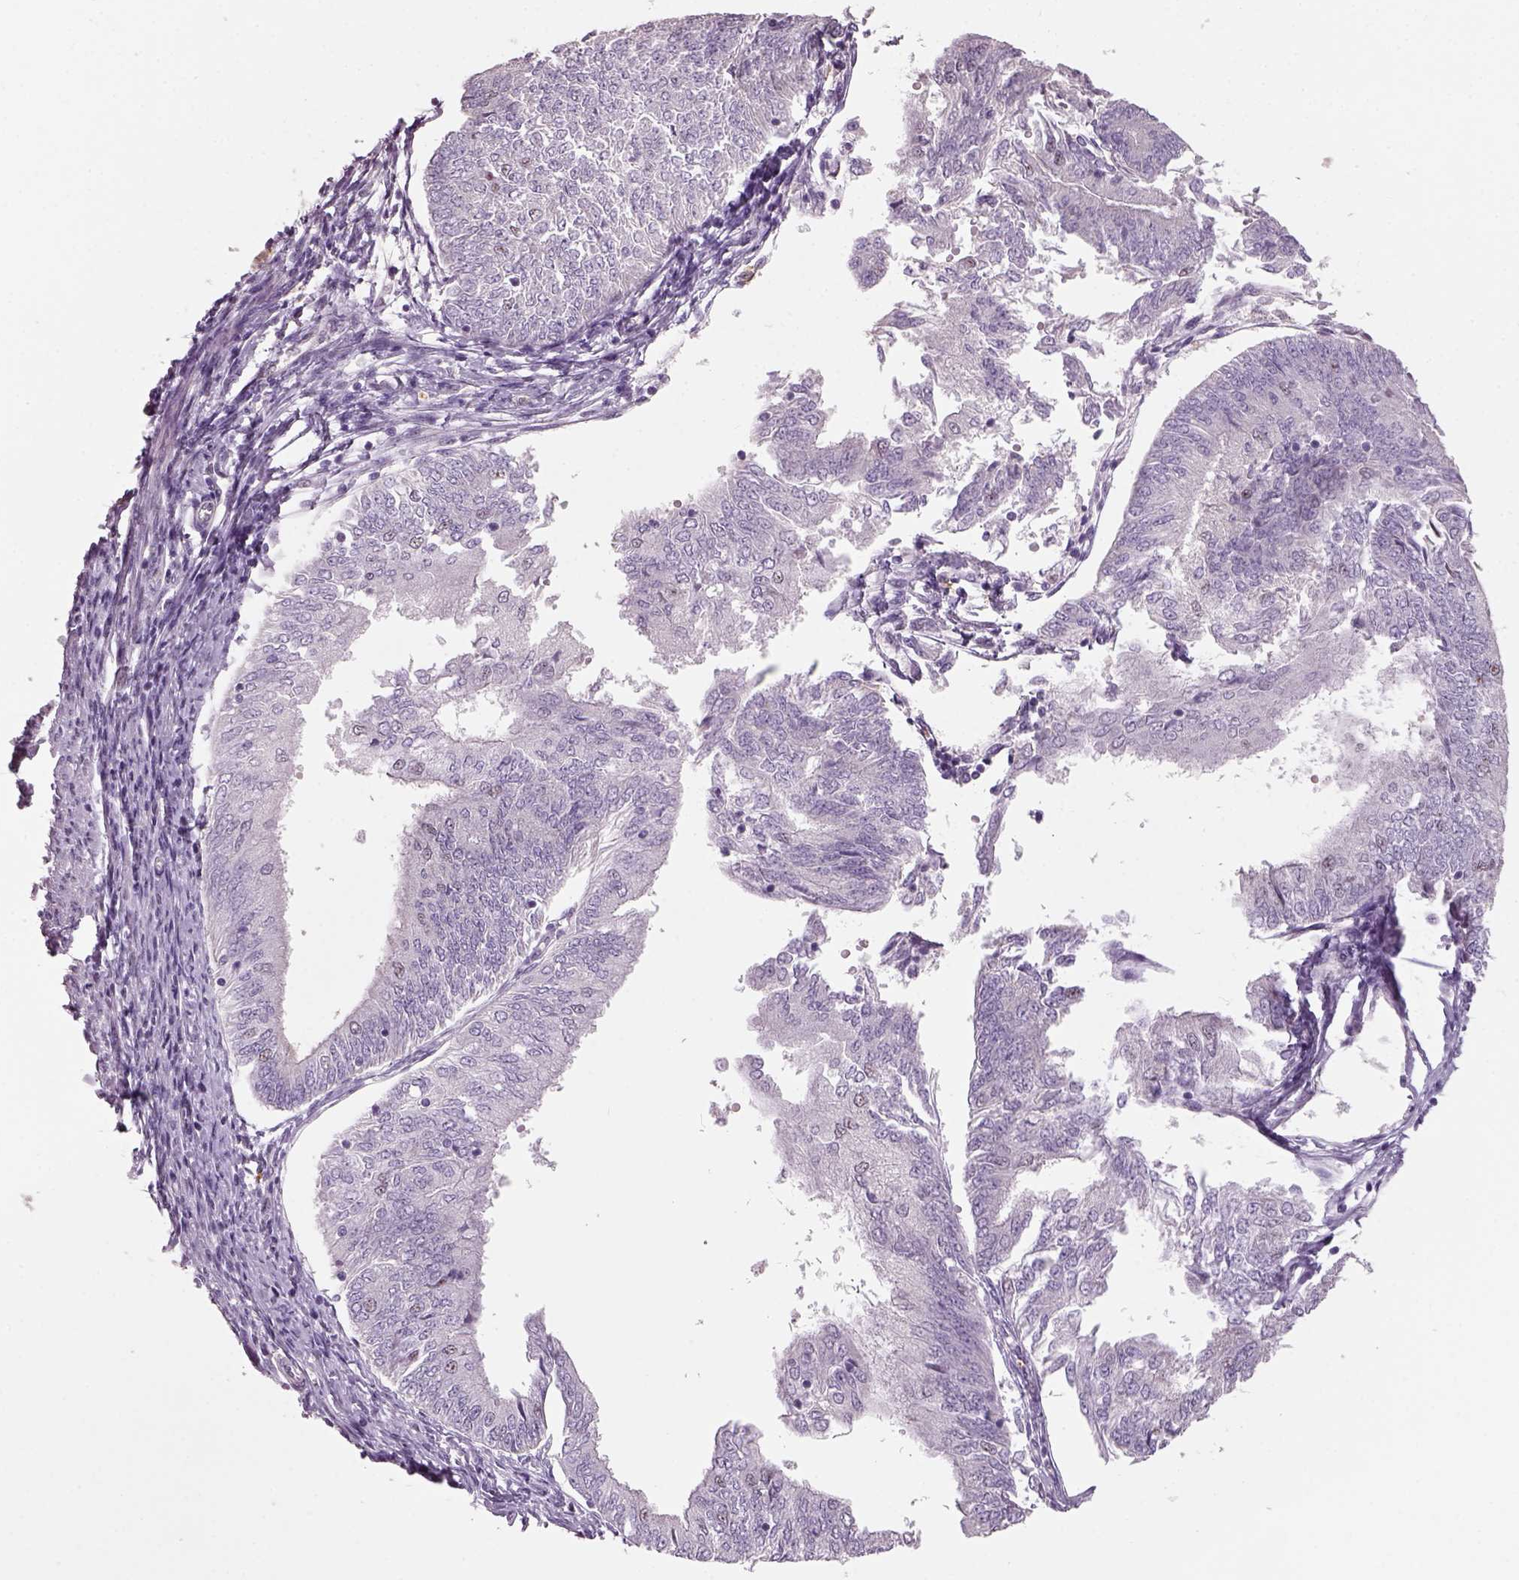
{"staining": {"intensity": "negative", "quantity": "none", "location": "none"}, "tissue": "endometrial cancer", "cell_type": "Tumor cells", "image_type": "cancer", "snomed": [{"axis": "morphology", "description": "Adenocarcinoma, NOS"}, {"axis": "topography", "description": "Endometrium"}], "caption": "Immunohistochemistry (IHC) of human endometrial cancer demonstrates no positivity in tumor cells.", "gene": "NAT8", "patient": {"sex": "female", "age": 58}}